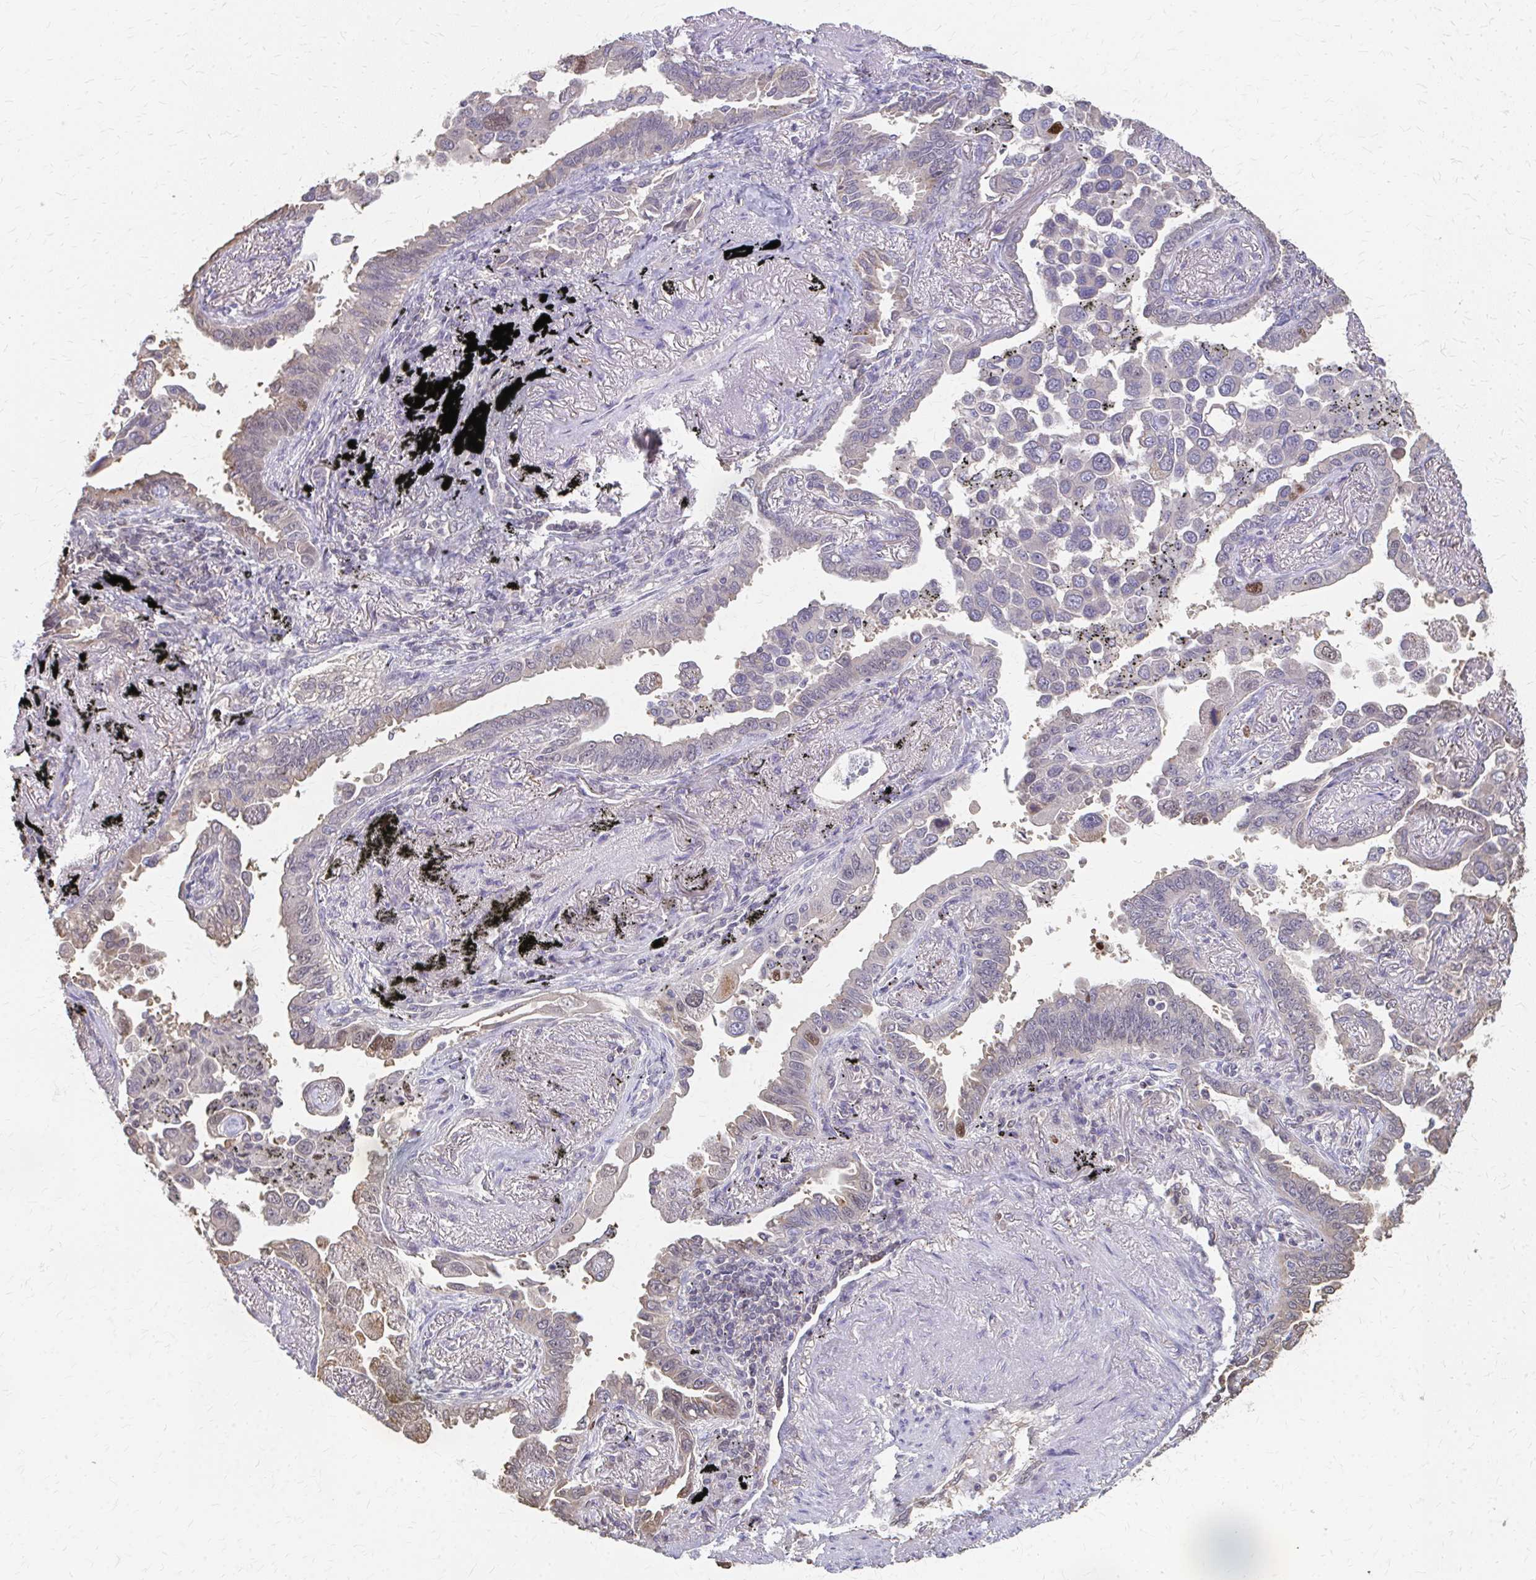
{"staining": {"intensity": "negative", "quantity": "none", "location": "none"}, "tissue": "lung cancer", "cell_type": "Tumor cells", "image_type": "cancer", "snomed": [{"axis": "morphology", "description": "Adenocarcinoma, NOS"}, {"axis": "topography", "description": "Lung"}], "caption": "Human lung cancer stained for a protein using immunohistochemistry shows no staining in tumor cells.", "gene": "RABGAP1L", "patient": {"sex": "male", "age": 67}}